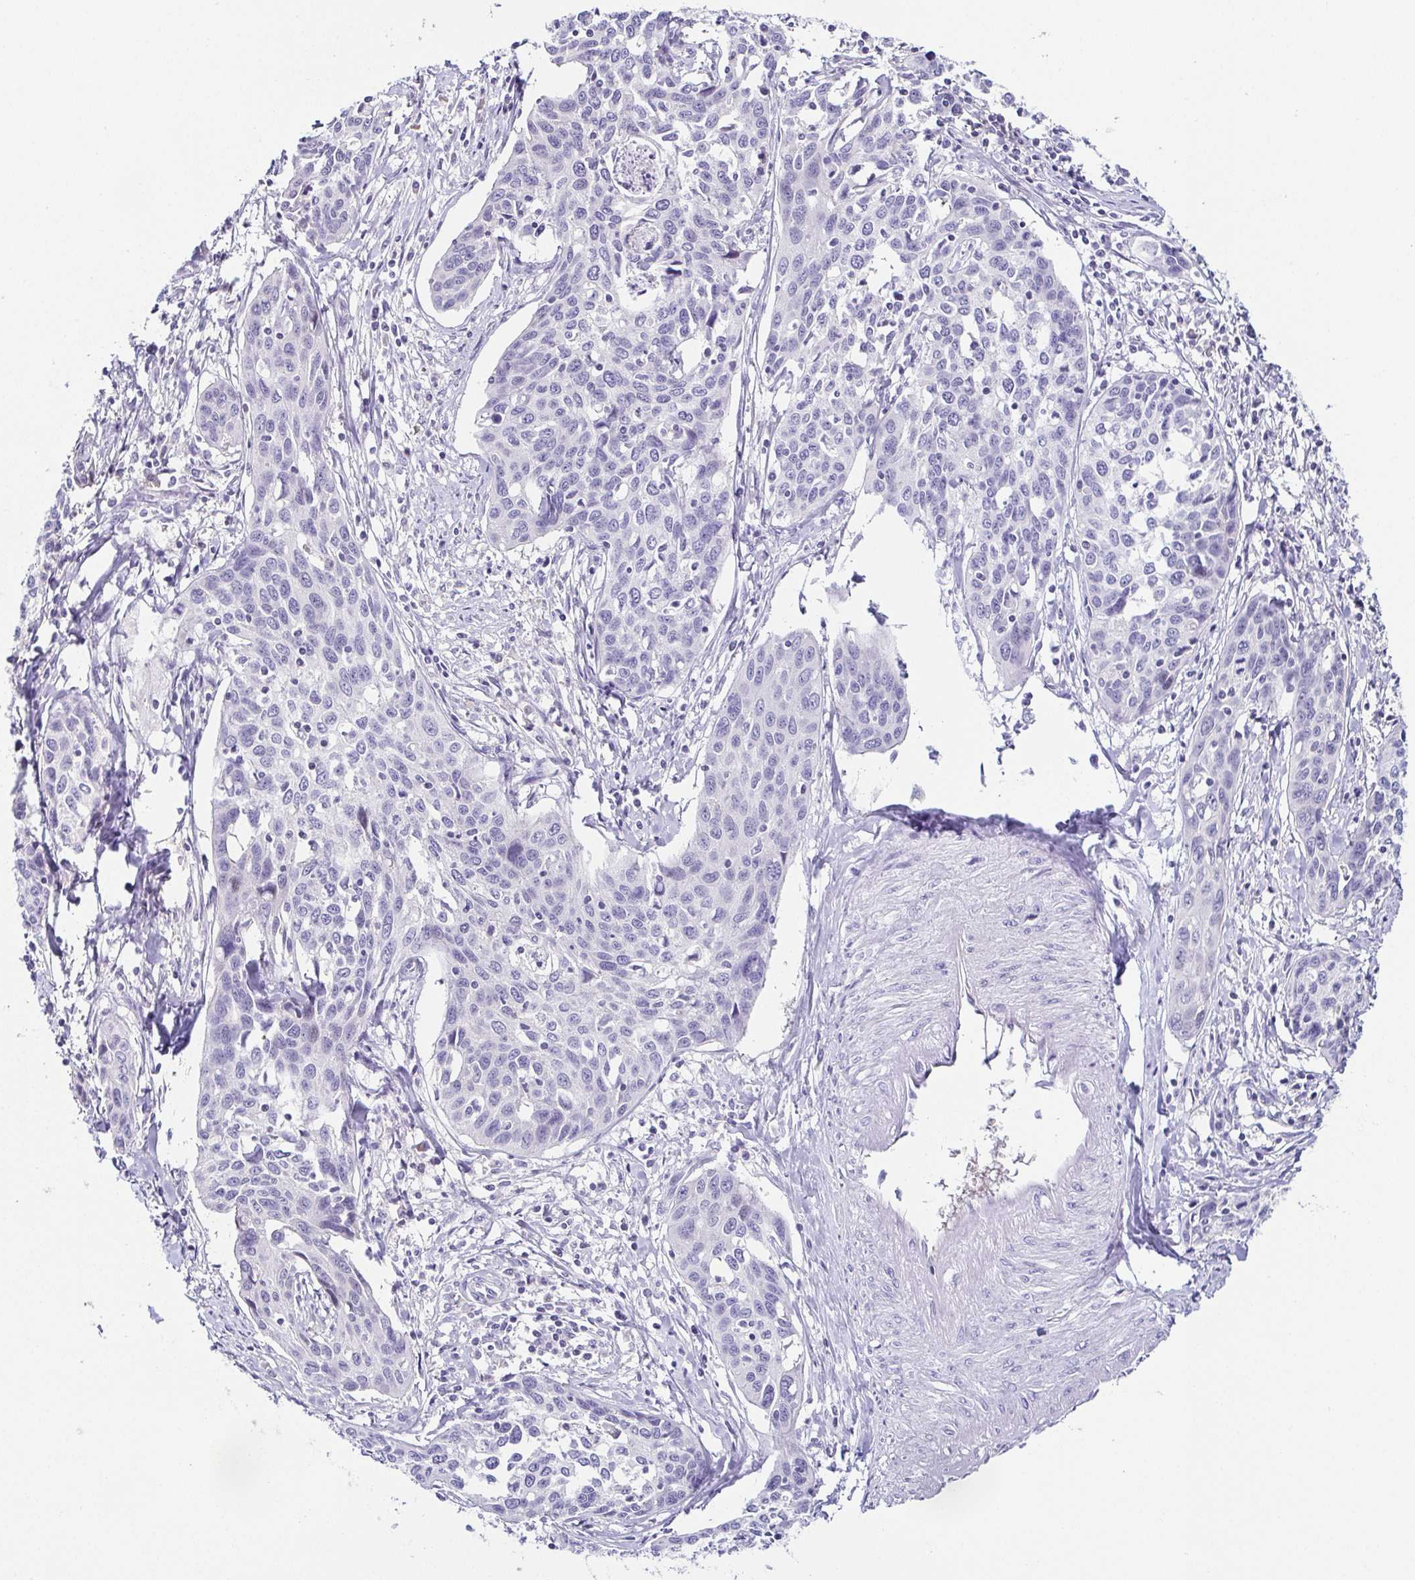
{"staining": {"intensity": "negative", "quantity": "none", "location": "none"}, "tissue": "cervical cancer", "cell_type": "Tumor cells", "image_type": "cancer", "snomed": [{"axis": "morphology", "description": "Squamous cell carcinoma, NOS"}, {"axis": "topography", "description": "Cervix"}], "caption": "This is an immunohistochemistry (IHC) photomicrograph of cervical cancer (squamous cell carcinoma). There is no staining in tumor cells.", "gene": "FAM162B", "patient": {"sex": "female", "age": 31}}